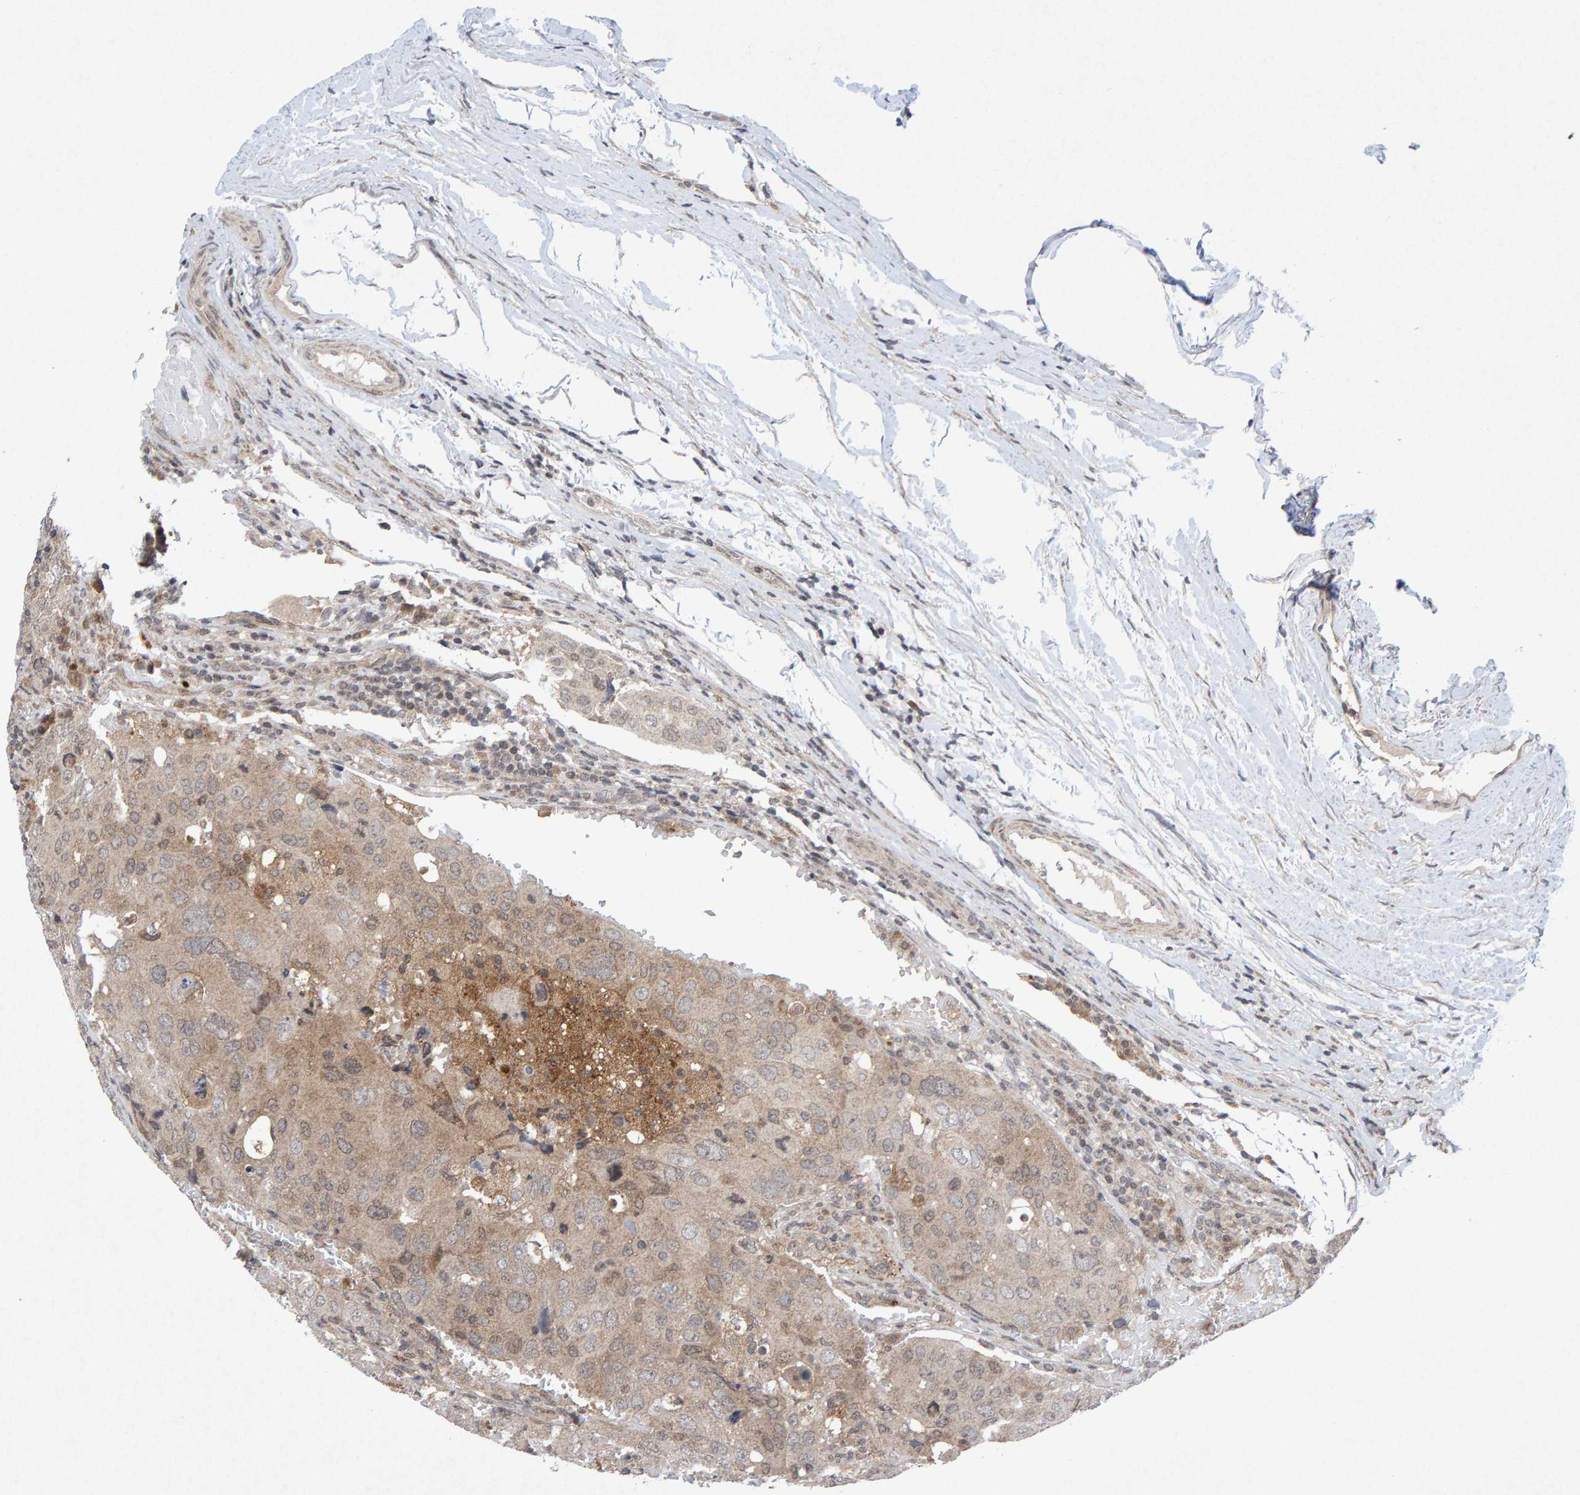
{"staining": {"intensity": "weak", "quantity": "<25%", "location": "cytoplasmic/membranous"}, "tissue": "urothelial cancer", "cell_type": "Tumor cells", "image_type": "cancer", "snomed": [{"axis": "morphology", "description": "Urothelial carcinoma, High grade"}, {"axis": "topography", "description": "Lymph node"}, {"axis": "topography", "description": "Urinary bladder"}], "caption": "Urothelial cancer stained for a protein using IHC demonstrates no expression tumor cells.", "gene": "CDH2", "patient": {"sex": "male", "age": 51}}